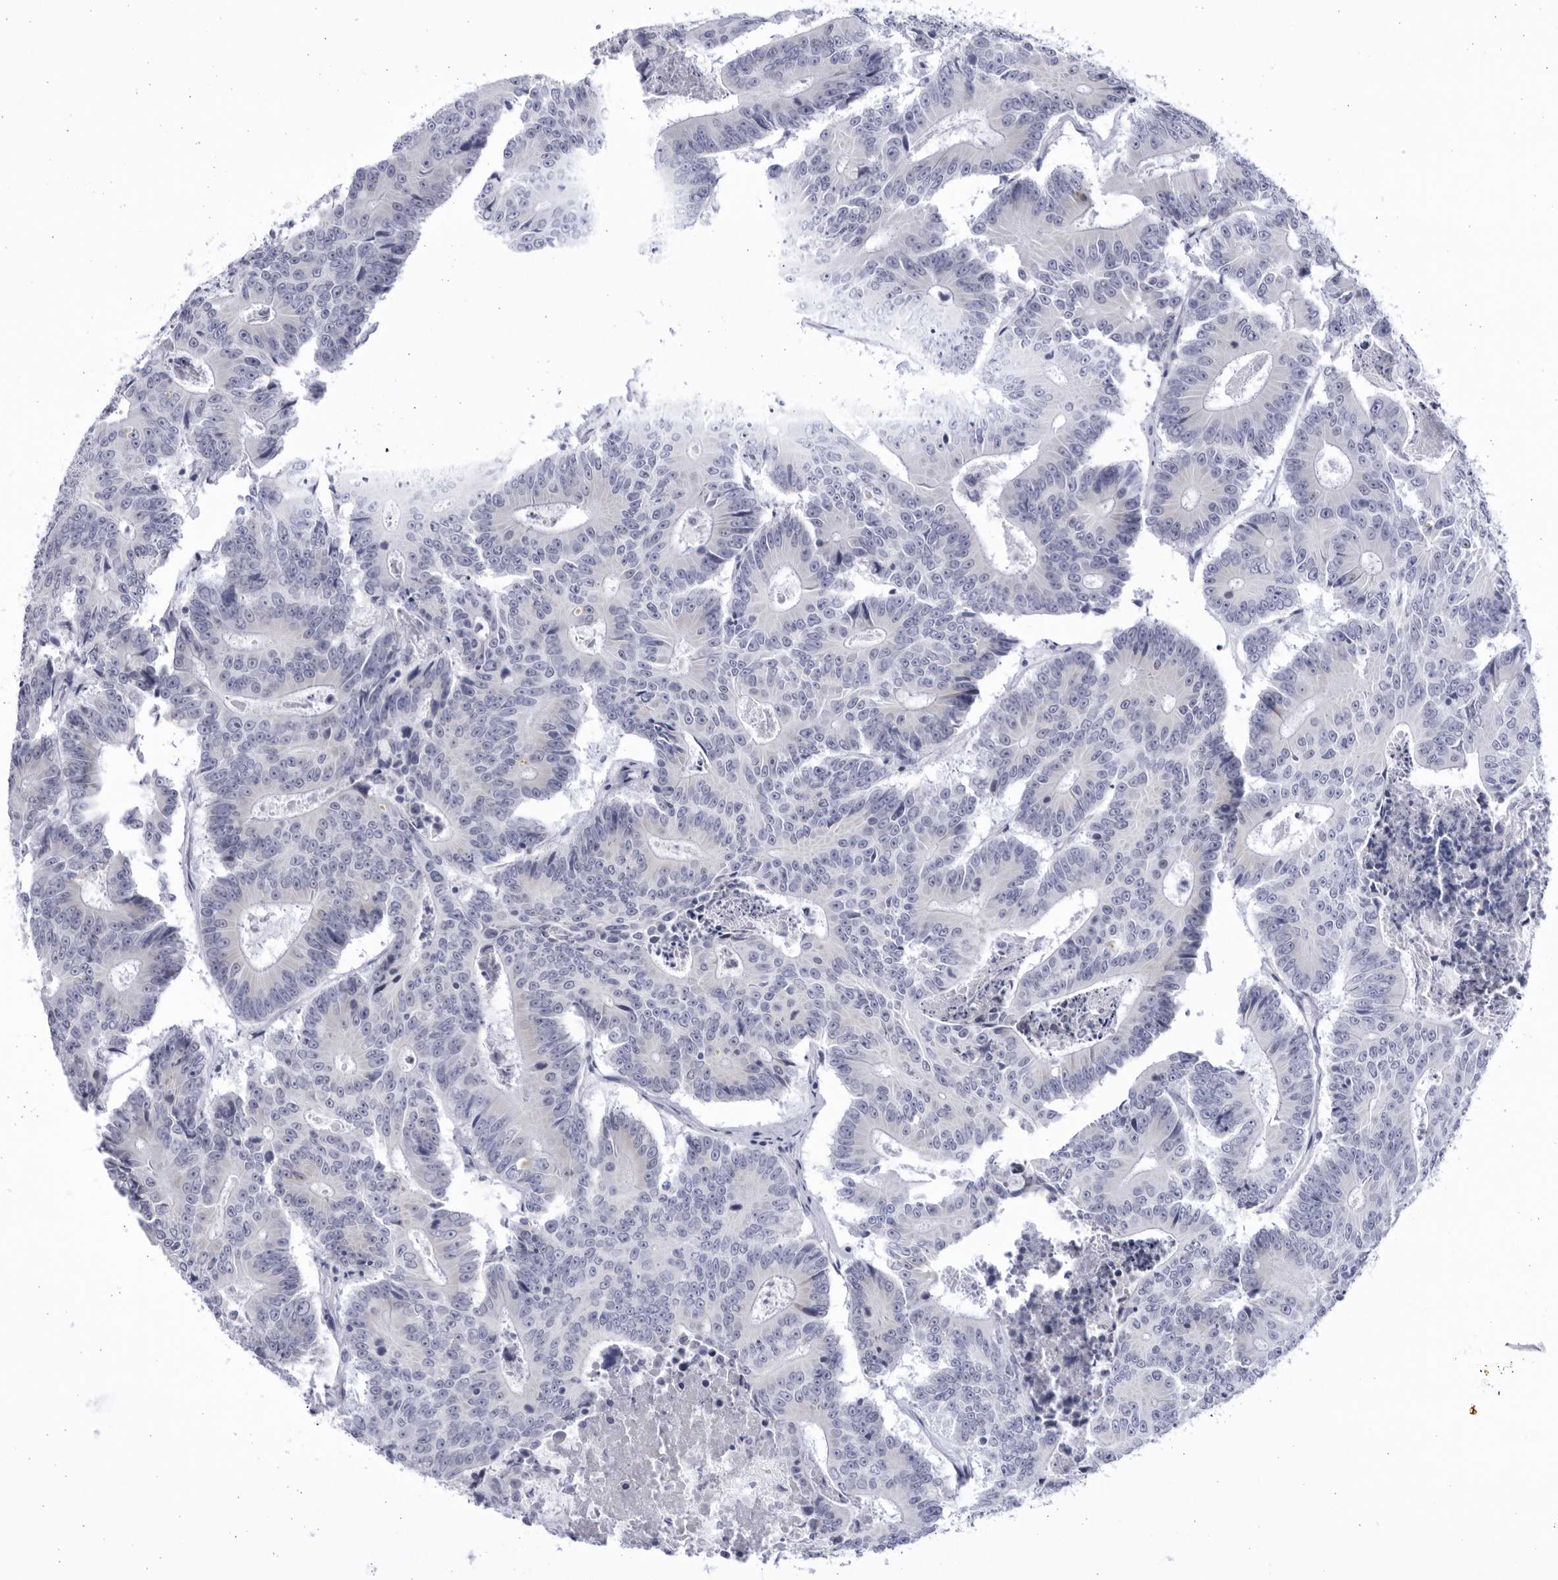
{"staining": {"intensity": "negative", "quantity": "none", "location": "none"}, "tissue": "colorectal cancer", "cell_type": "Tumor cells", "image_type": "cancer", "snomed": [{"axis": "morphology", "description": "Adenocarcinoma, NOS"}, {"axis": "topography", "description": "Colon"}], "caption": "The image shows no significant staining in tumor cells of adenocarcinoma (colorectal).", "gene": "CCDC181", "patient": {"sex": "male", "age": 83}}